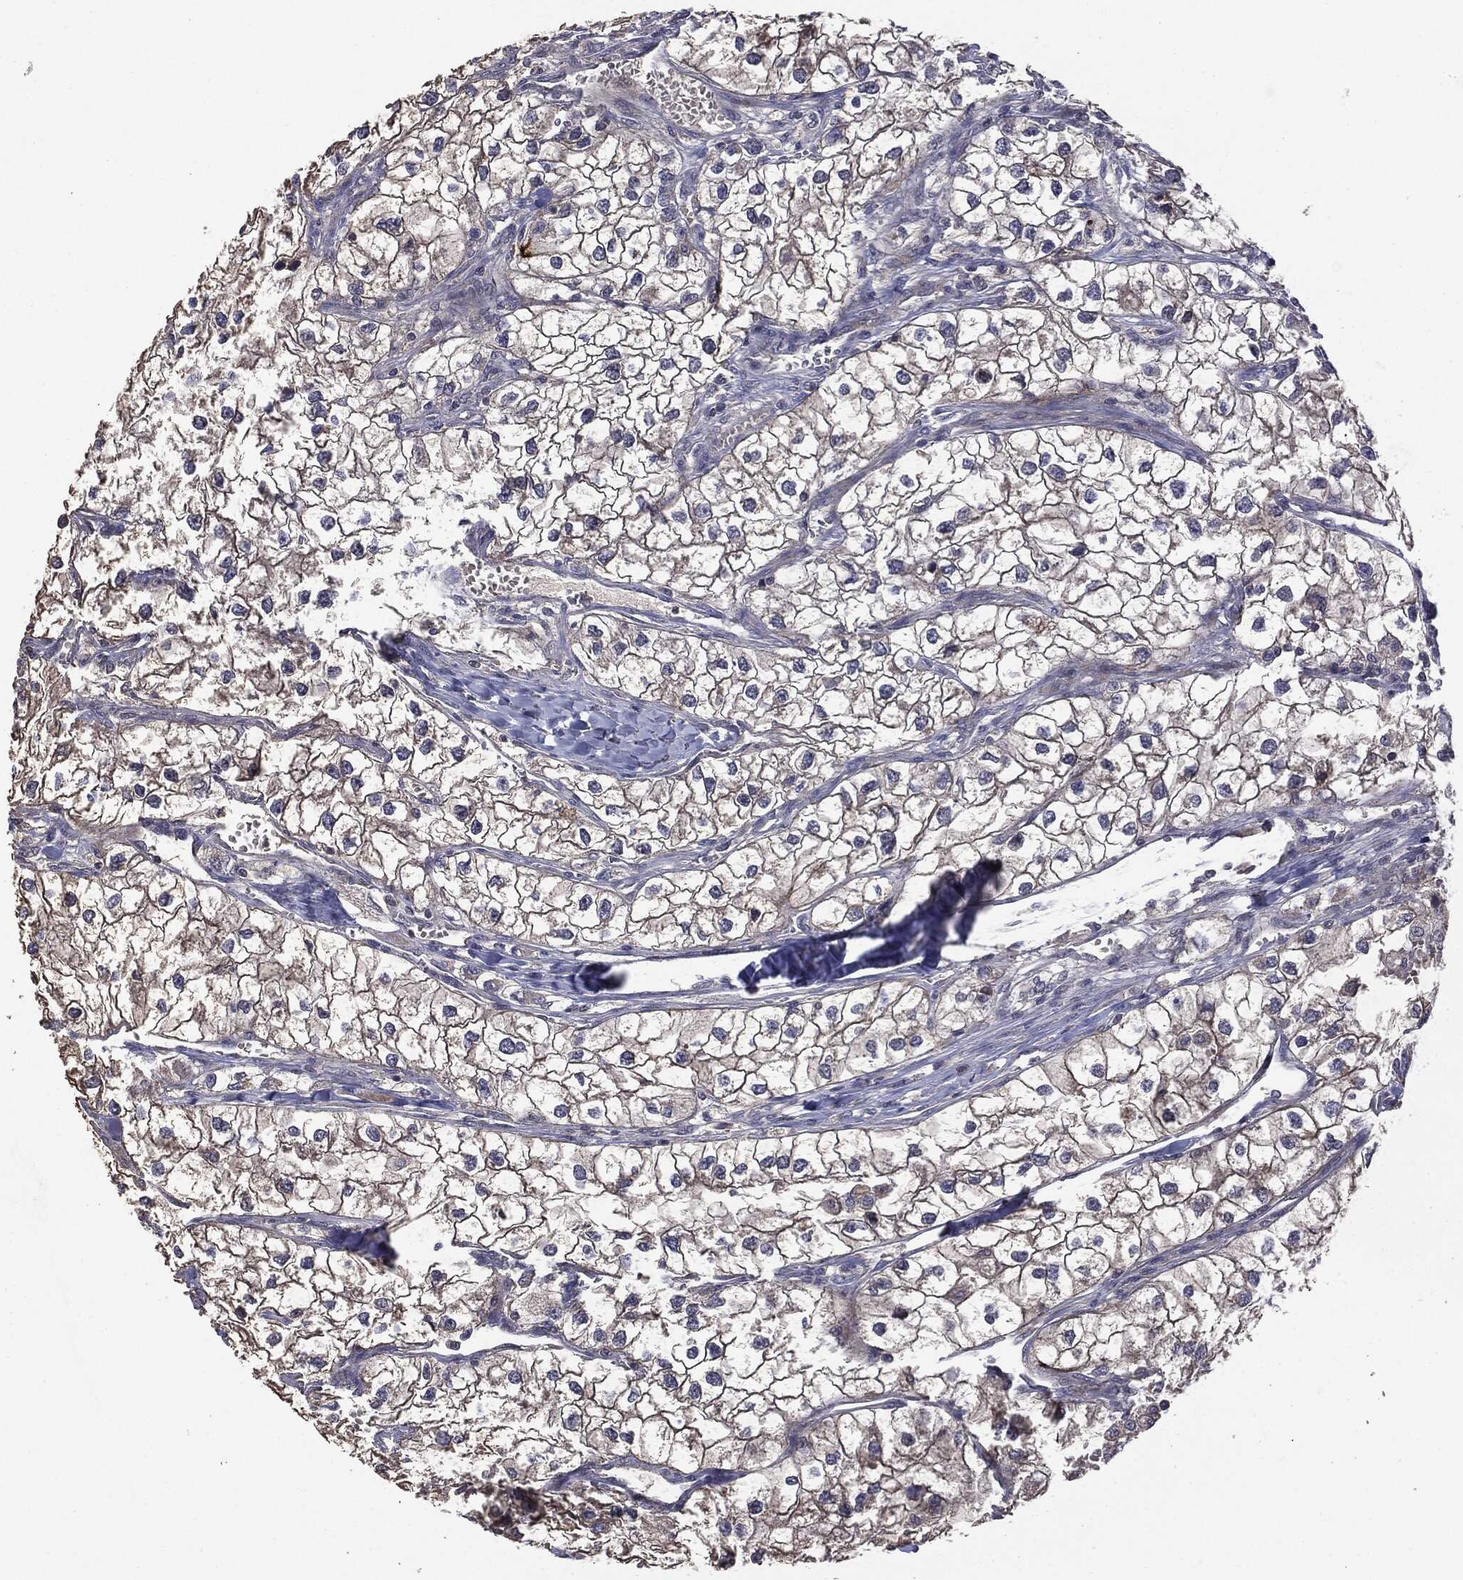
{"staining": {"intensity": "moderate", "quantity": "25%-75%", "location": "cytoplasmic/membranous"}, "tissue": "renal cancer", "cell_type": "Tumor cells", "image_type": "cancer", "snomed": [{"axis": "morphology", "description": "Adenocarcinoma, NOS"}, {"axis": "topography", "description": "Kidney"}], "caption": "The histopathology image shows a brown stain indicating the presence of a protein in the cytoplasmic/membranous of tumor cells in renal cancer (adenocarcinoma).", "gene": "MTOR", "patient": {"sex": "male", "age": 59}}